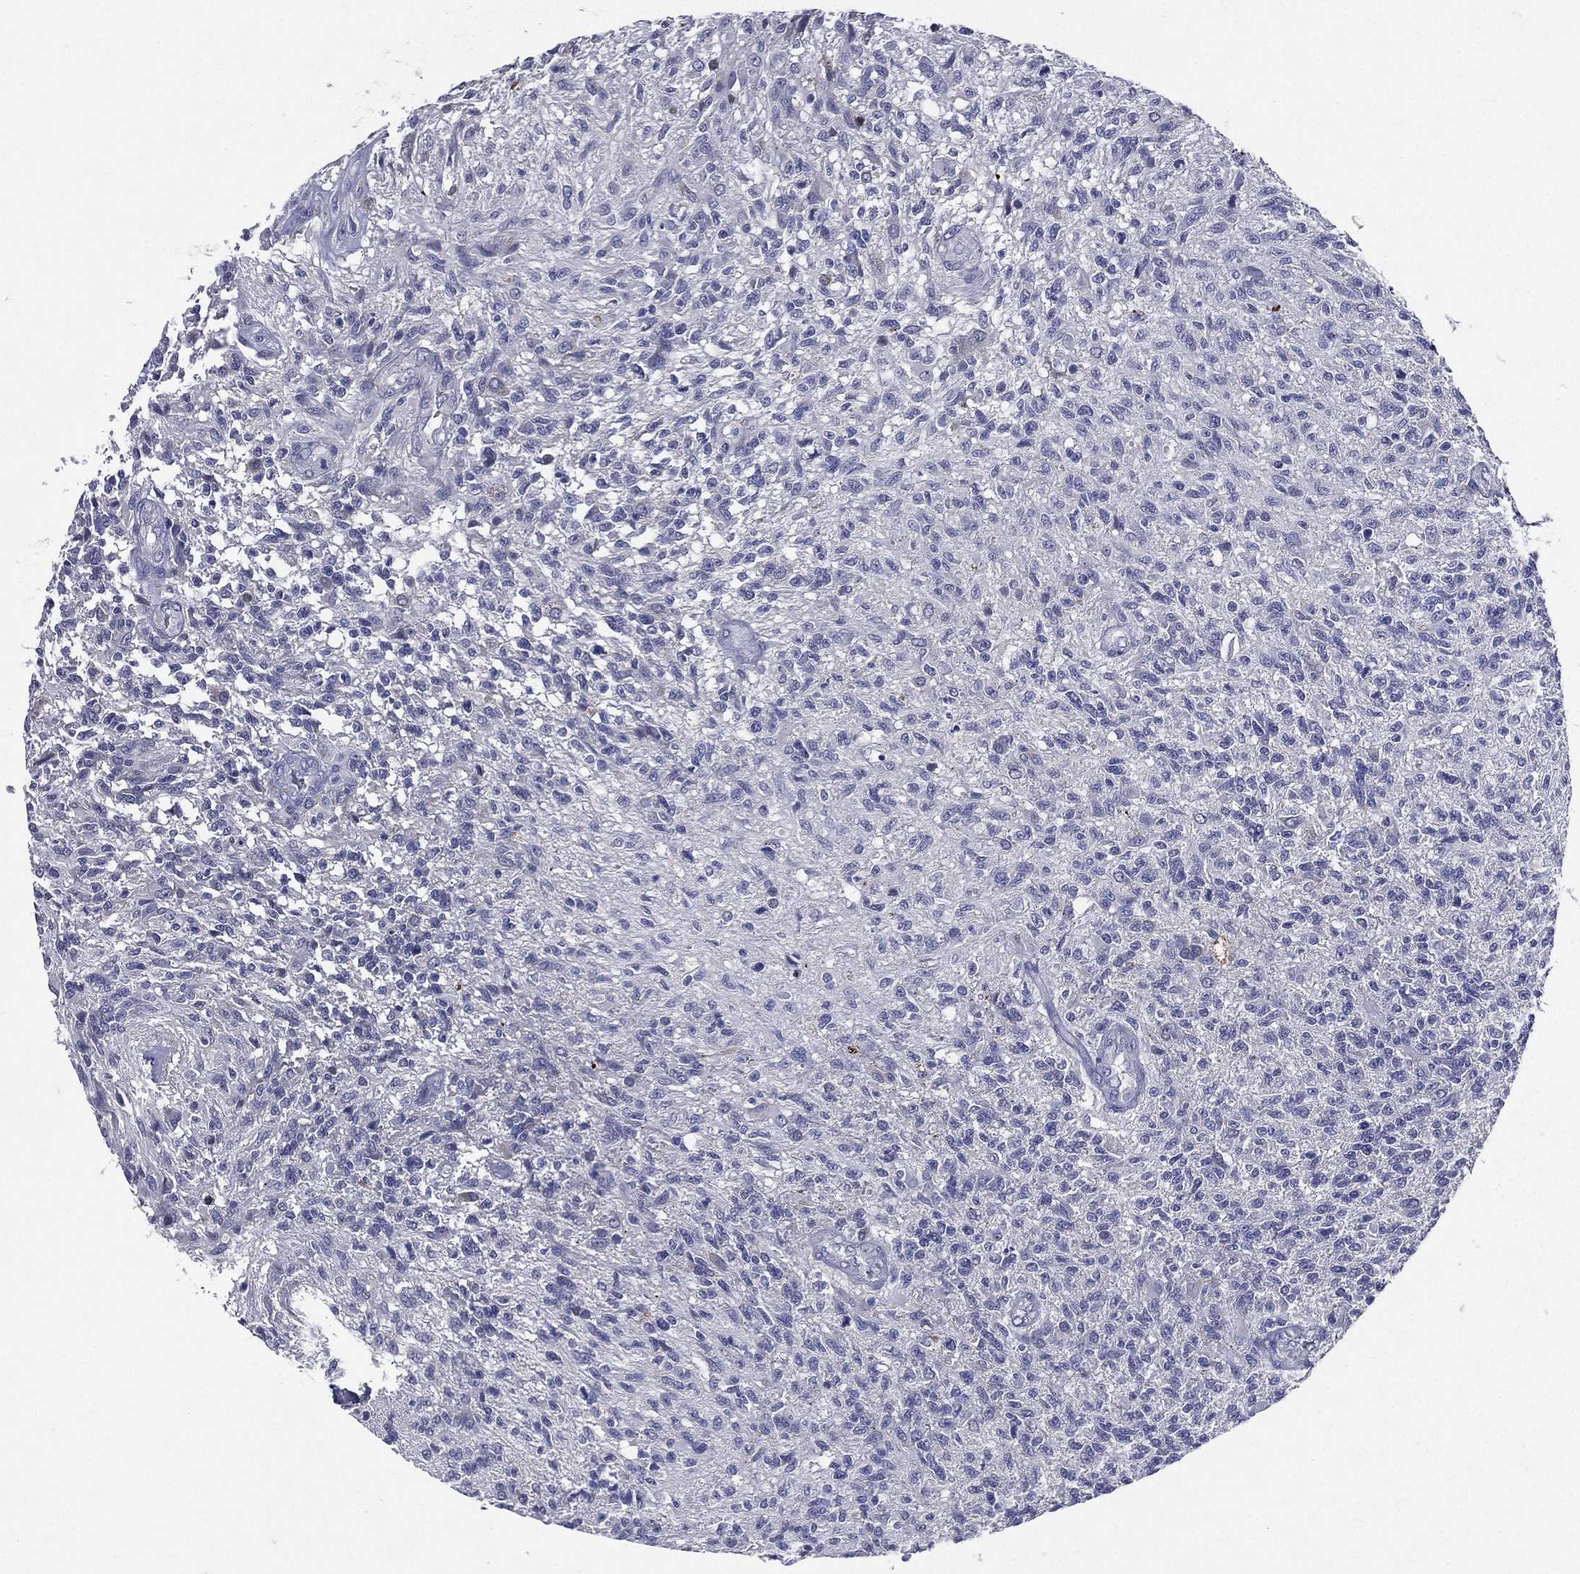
{"staining": {"intensity": "negative", "quantity": "none", "location": "none"}, "tissue": "glioma", "cell_type": "Tumor cells", "image_type": "cancer", "snomed": [{"axis": "morphology", "description": "Glioma, malignant, High grade"}, {"axis": "topography", "description": "Brain"}], "caption": "The image reveals no staining of tumor cells in glioma.", "gene": "TGM1", "patient": {"sex": "male", "age": 56}}